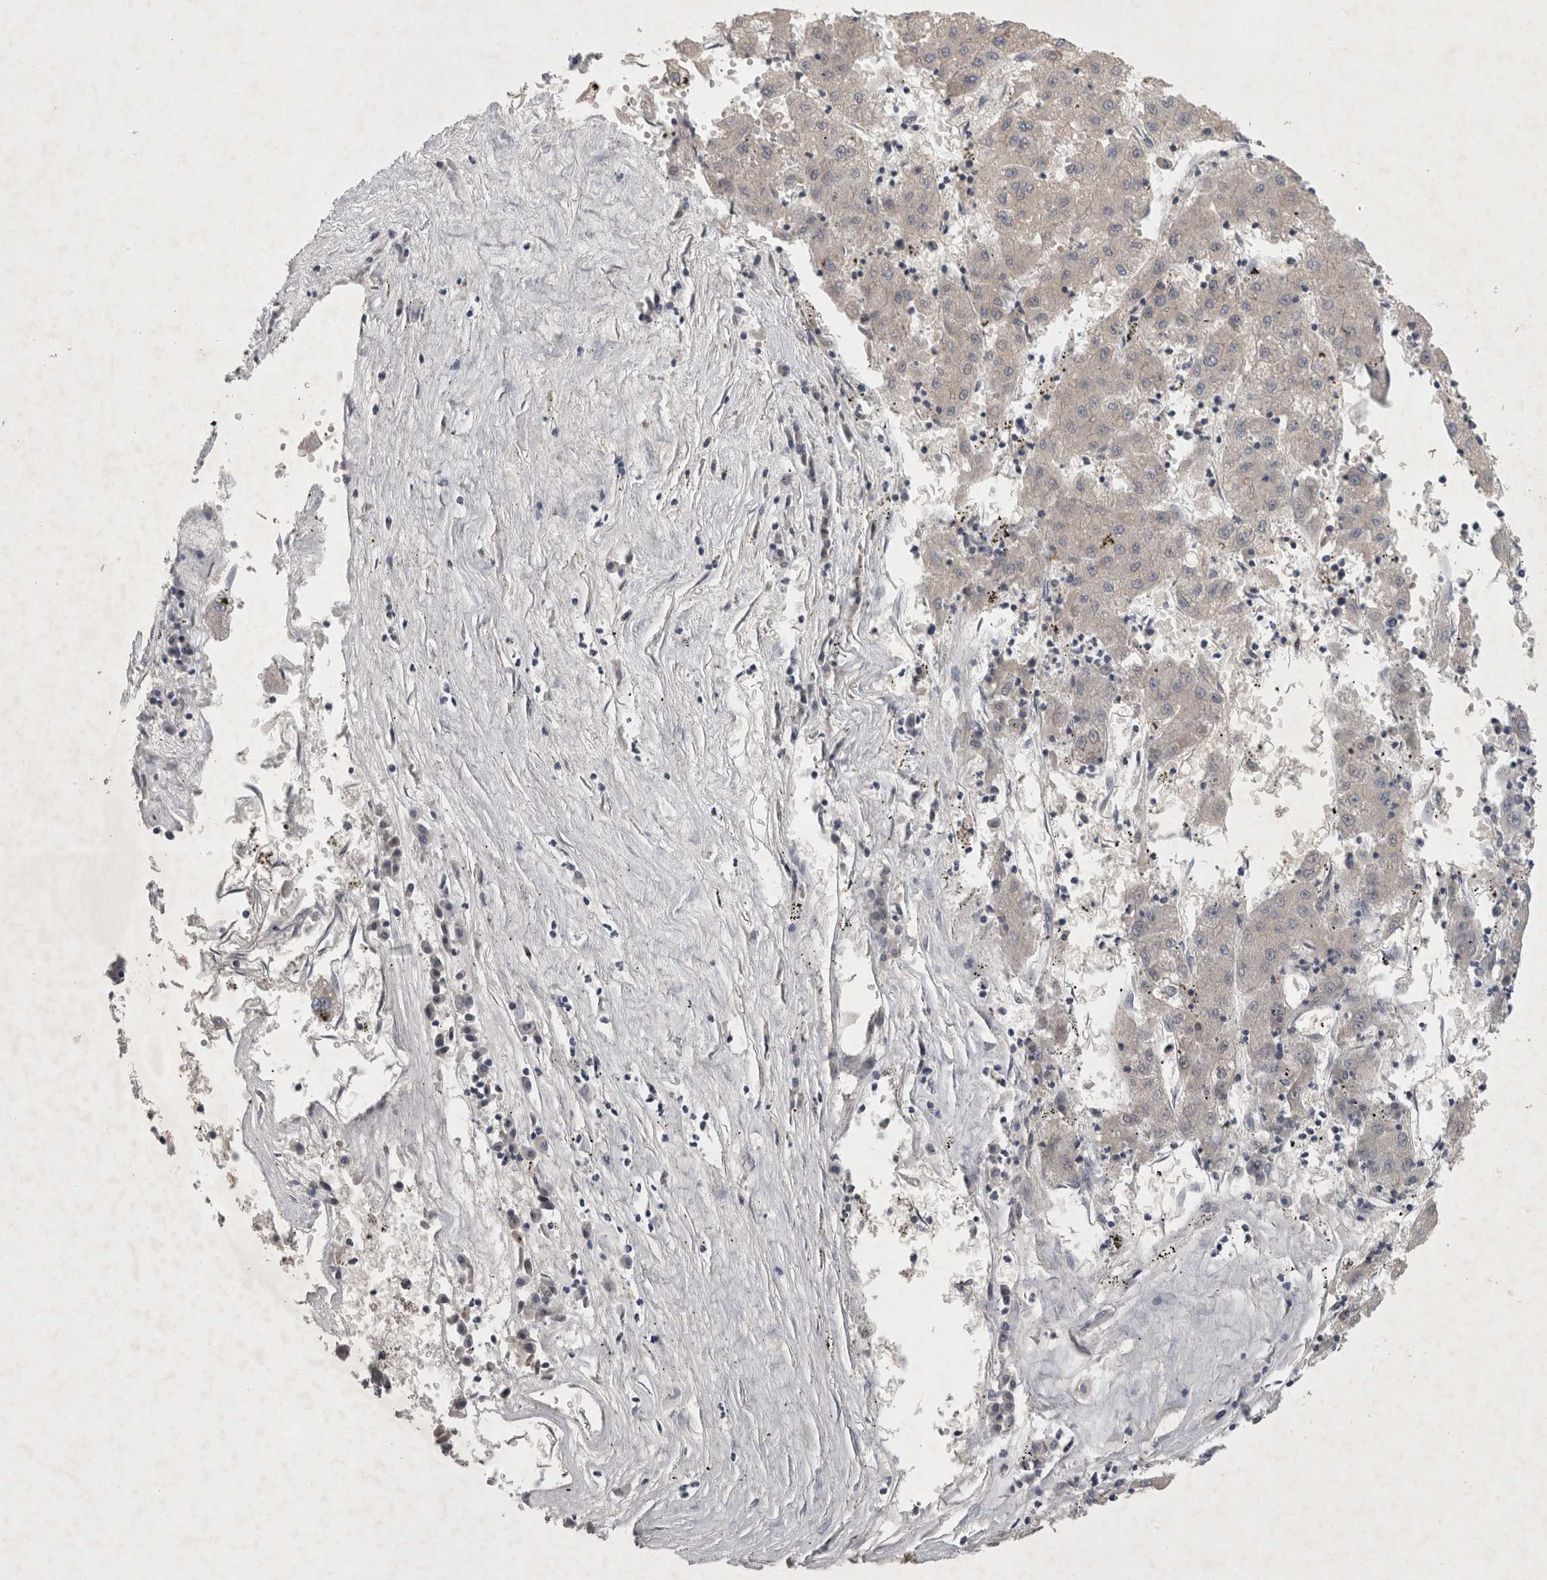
{"staining": {"intensity": "negative", "quantity": "none", "location": "none"}, "tissue": "liver cancer", "cell_type": "Tumor cells", "image_type": "cancer", "snomed": [{"axis": "morphology", "description": "Carcinoma, Hepatocellular, NOS"}, {"axis": "topography", "description": "Liver"}], "caption": "Tumor cells show no significant protein positivity in hepatocellular carcinoma (liver).", "gene": "ENPP7", "patient": {"sex": "male", "age": 72}}